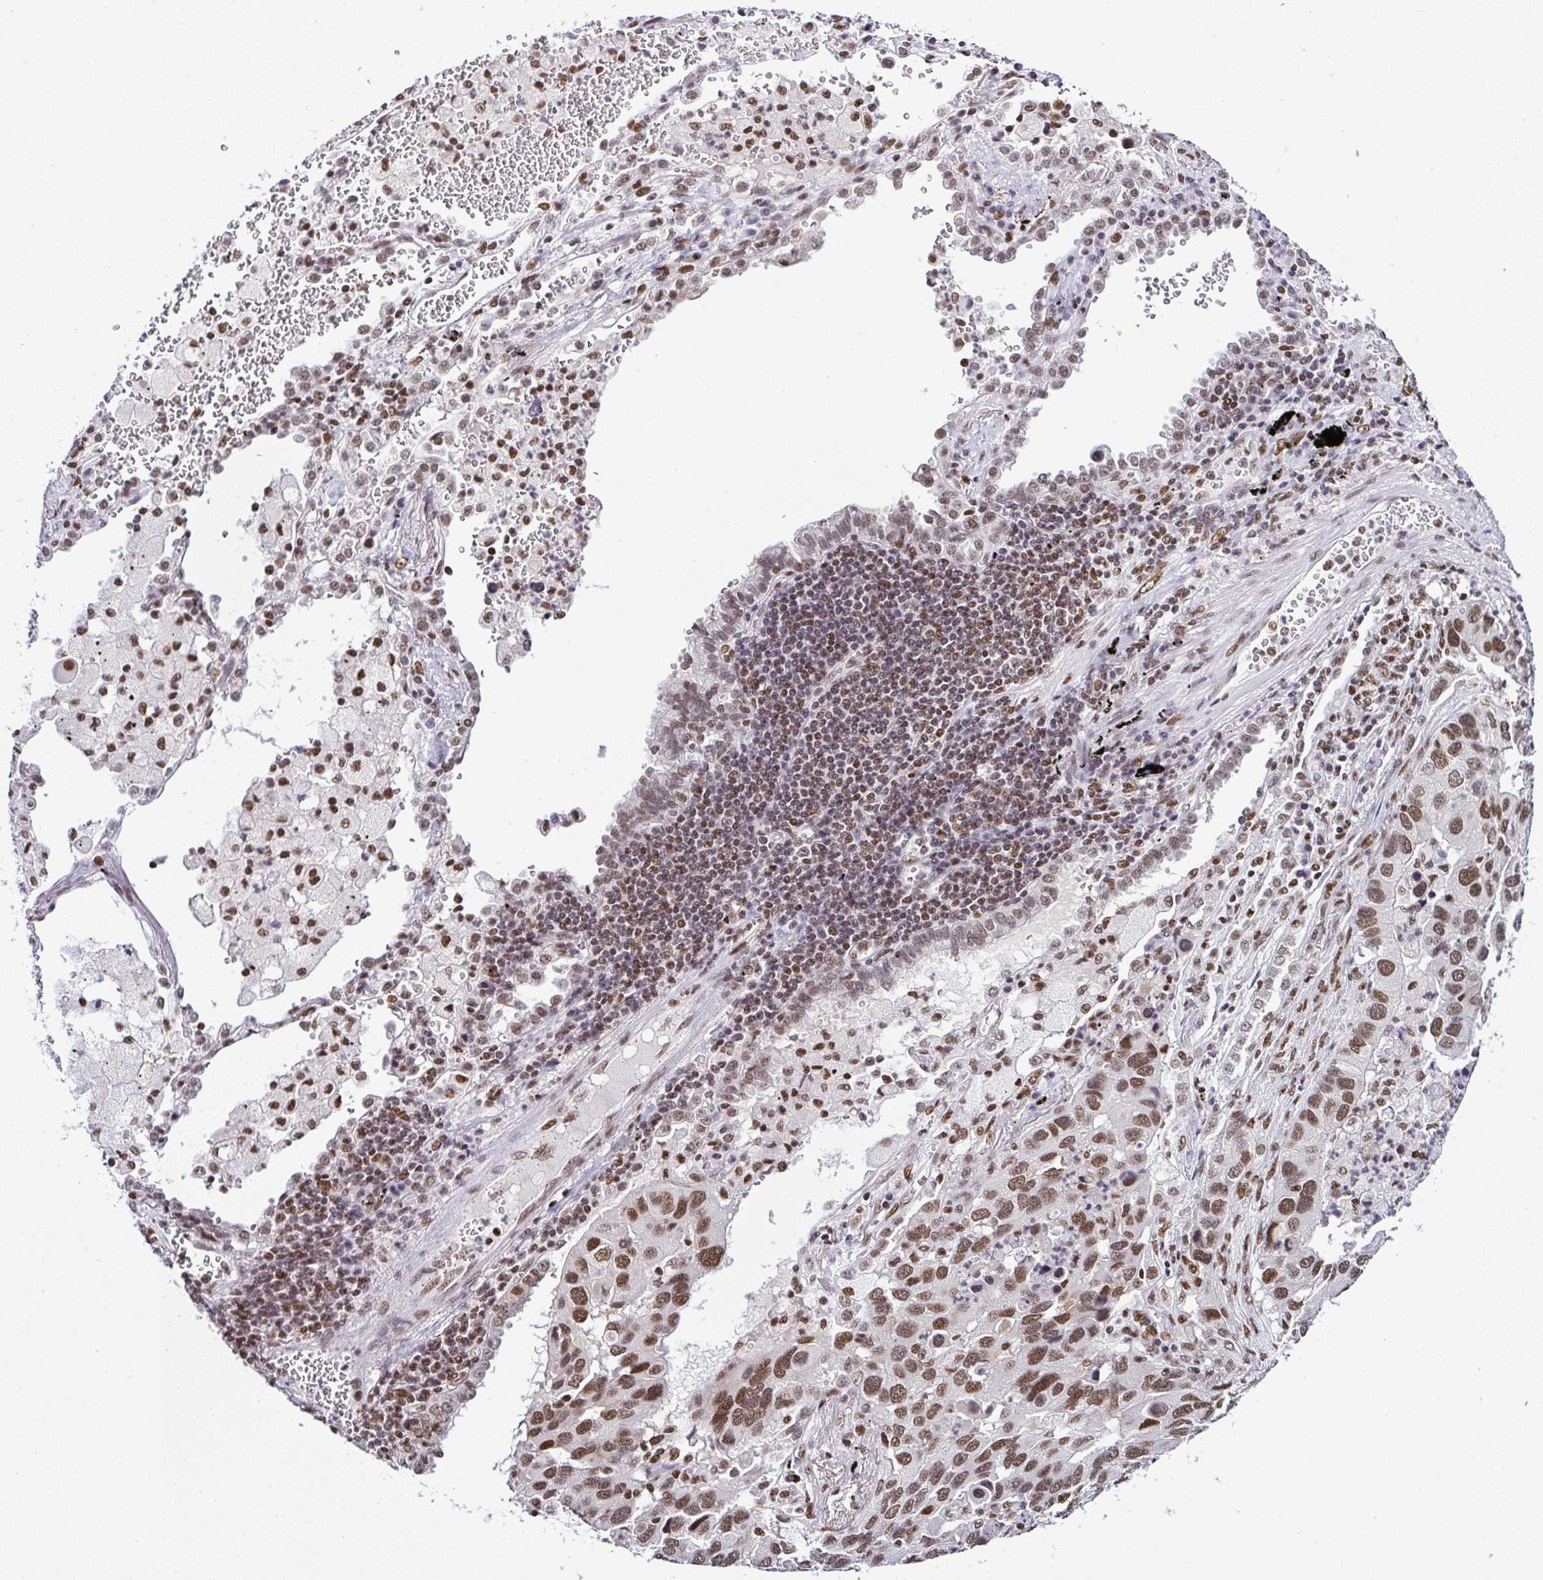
{"staining": {"intensity": "moderate", "quantity": ">75%", "location": "nuclear"}, "tissue": "lung cancer", "cell_type": "Tumor cells", "image_type": "cancer", "snomed": [{"axis": "morphology", "description": "Aneuploidy"}, {"axis": "morphology", "description": "Adenocarcinoma, NOS"}, {"axis": "topography", "description": "Lymph node"}, {"axis": "topography", "description": "Lung"}], "caption": "Protein staining of lung cancer (adenocarcinoma) tissue shows moderate nuclear positivity in approximately >75% of tumor cells. (DAB (3,3'-diaminobenzidine) IHC with brightfield microscopy, high magnification).", "gene": "DR1", "patient": {"sex": "female", "age": 74}}